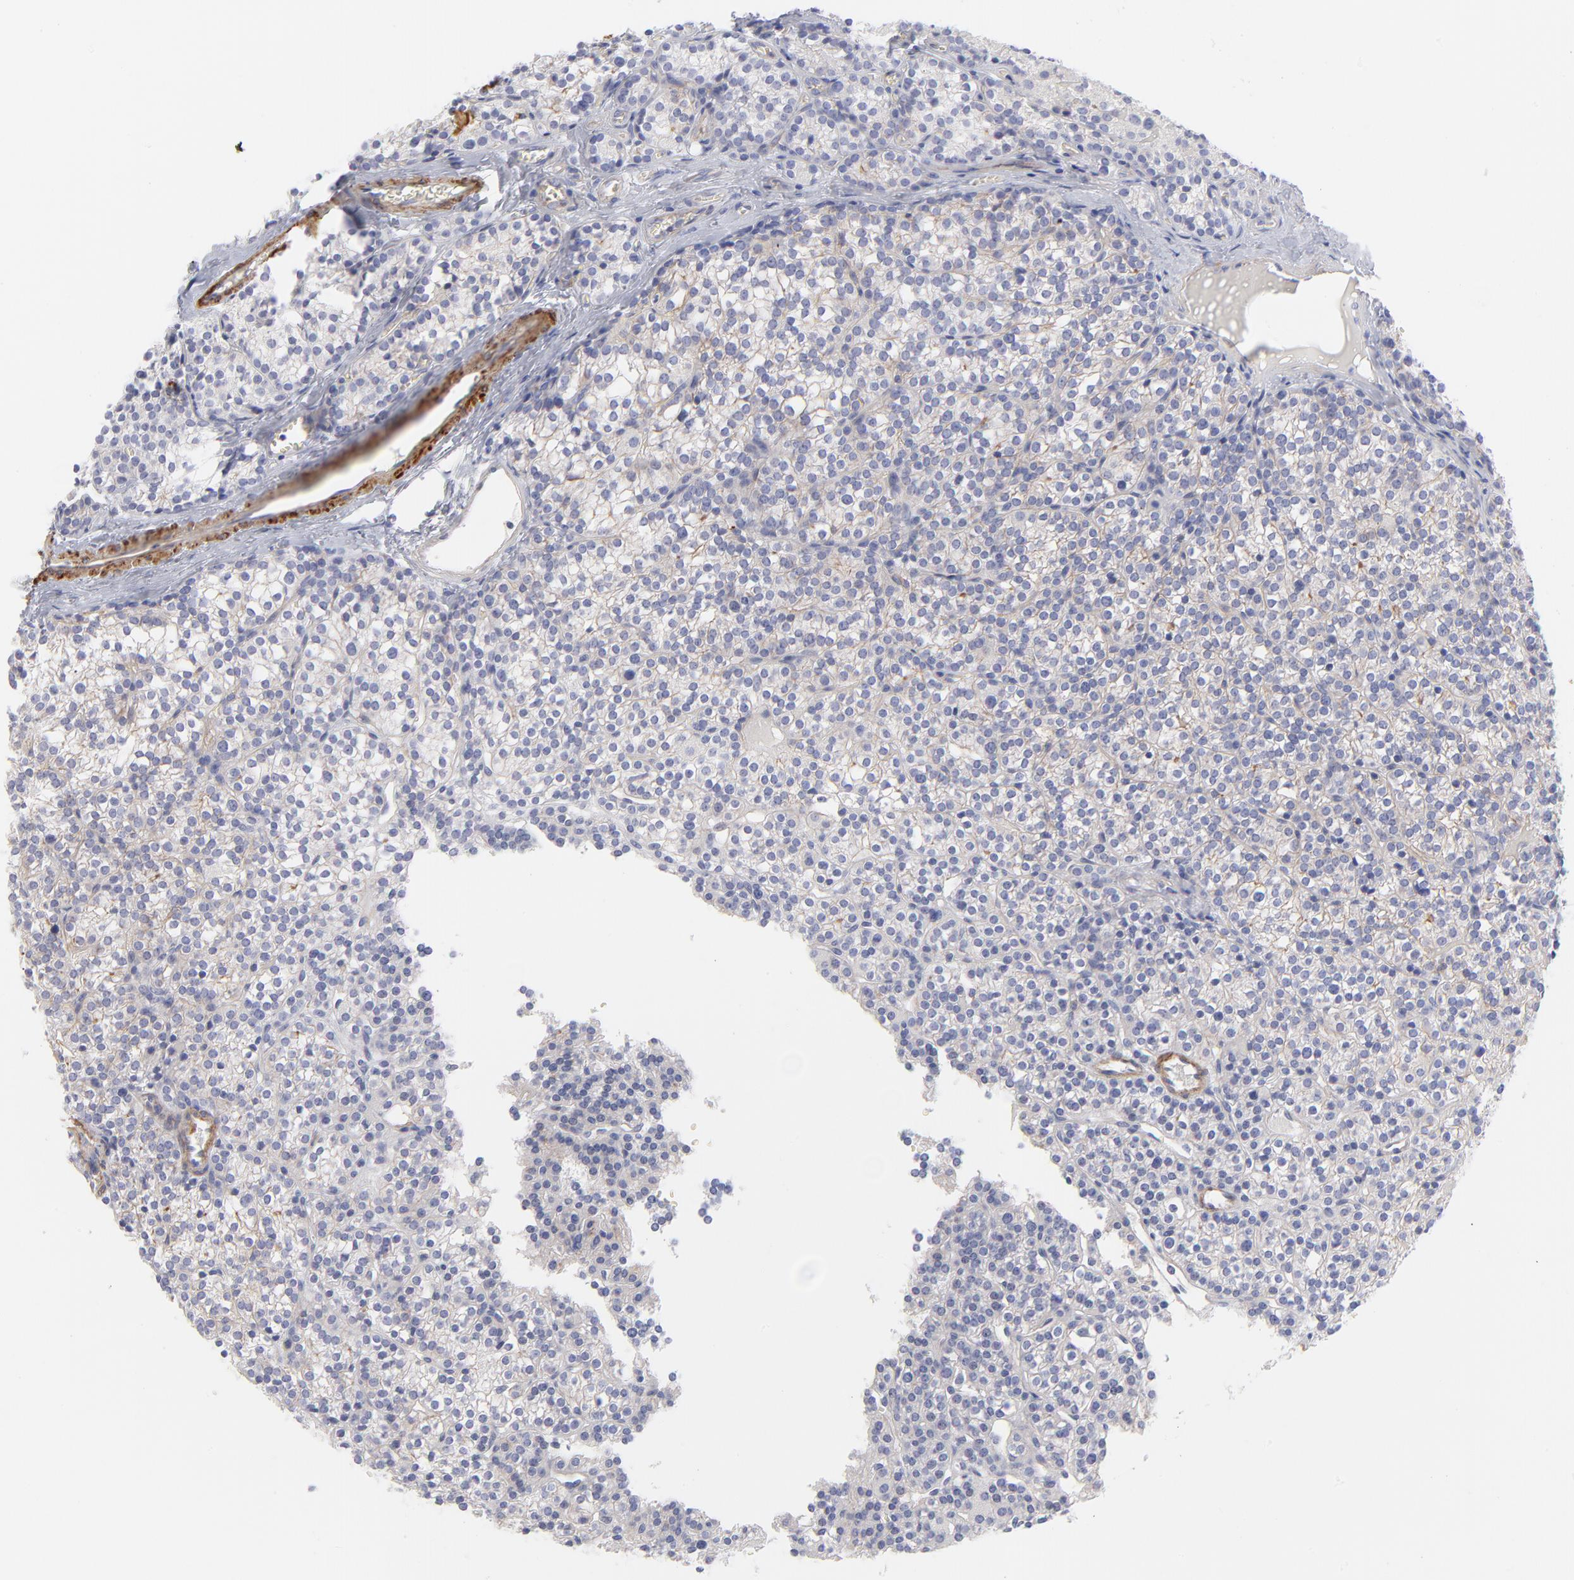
{"staining": {"intensity": "negative", "quantity": "none", "location": "none"}, "tissue": "parathyroid gland", "cell_type": "Glandular cells", "image_type": "normal", "snomed": [{"axis": "morphology", "description": "Normal tissue, NOS"}, {"axis": "topography", "description": "Parathyroid gland"}], "caption": "Glandular cells are negative for brown protein staining in benign parathyroid gland. (Stains: DAB IHC with hematoxylin counter stain, Microscopy: brightfield microscopy at high magnification).", "gene": "ACTA2", "patient": {"sex": "female", "age": 50}}